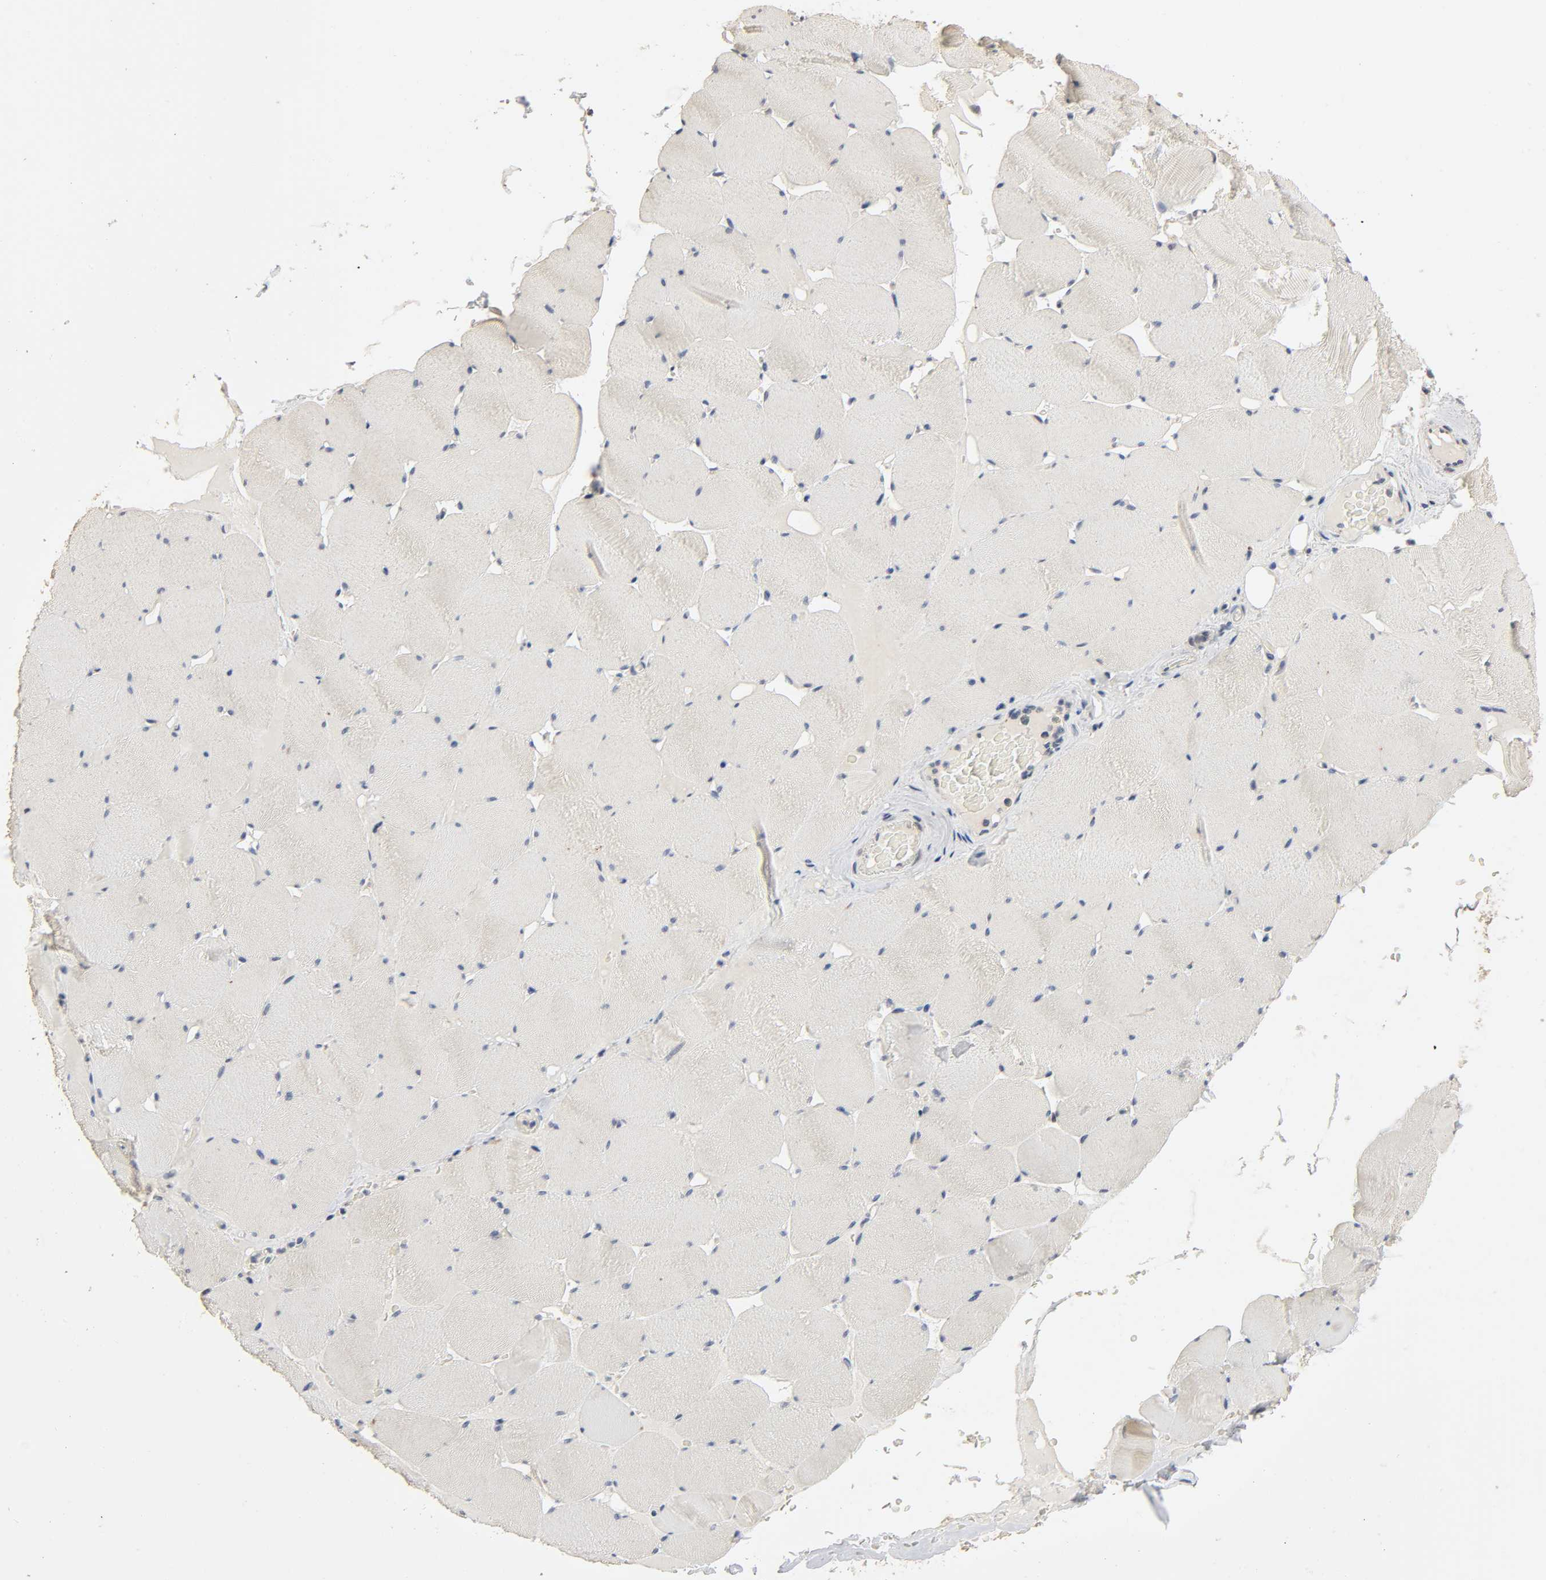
{"staining": {"intensity": "negative", "quantity": "none", "location": "none"}, "tissue": "skeletal muscle", "cell_type": "Myocytes", "image_type": "normal", "snomed": [{"axis": "morphology", "description": "Normal tissue, NOS"}, {"axis": "topography", "description": "Skeletal muscle"}], "caption": "The micrograph demonstrates no staining of myocytes in normal skeletal muscle. (DAB (3,3'-diaminobenzidine) immunohistochemistry visualized using brightfield microscopy, high magnification).", "gene": "MAGEA8", "patient": {"sex": "male", "age": 62}}